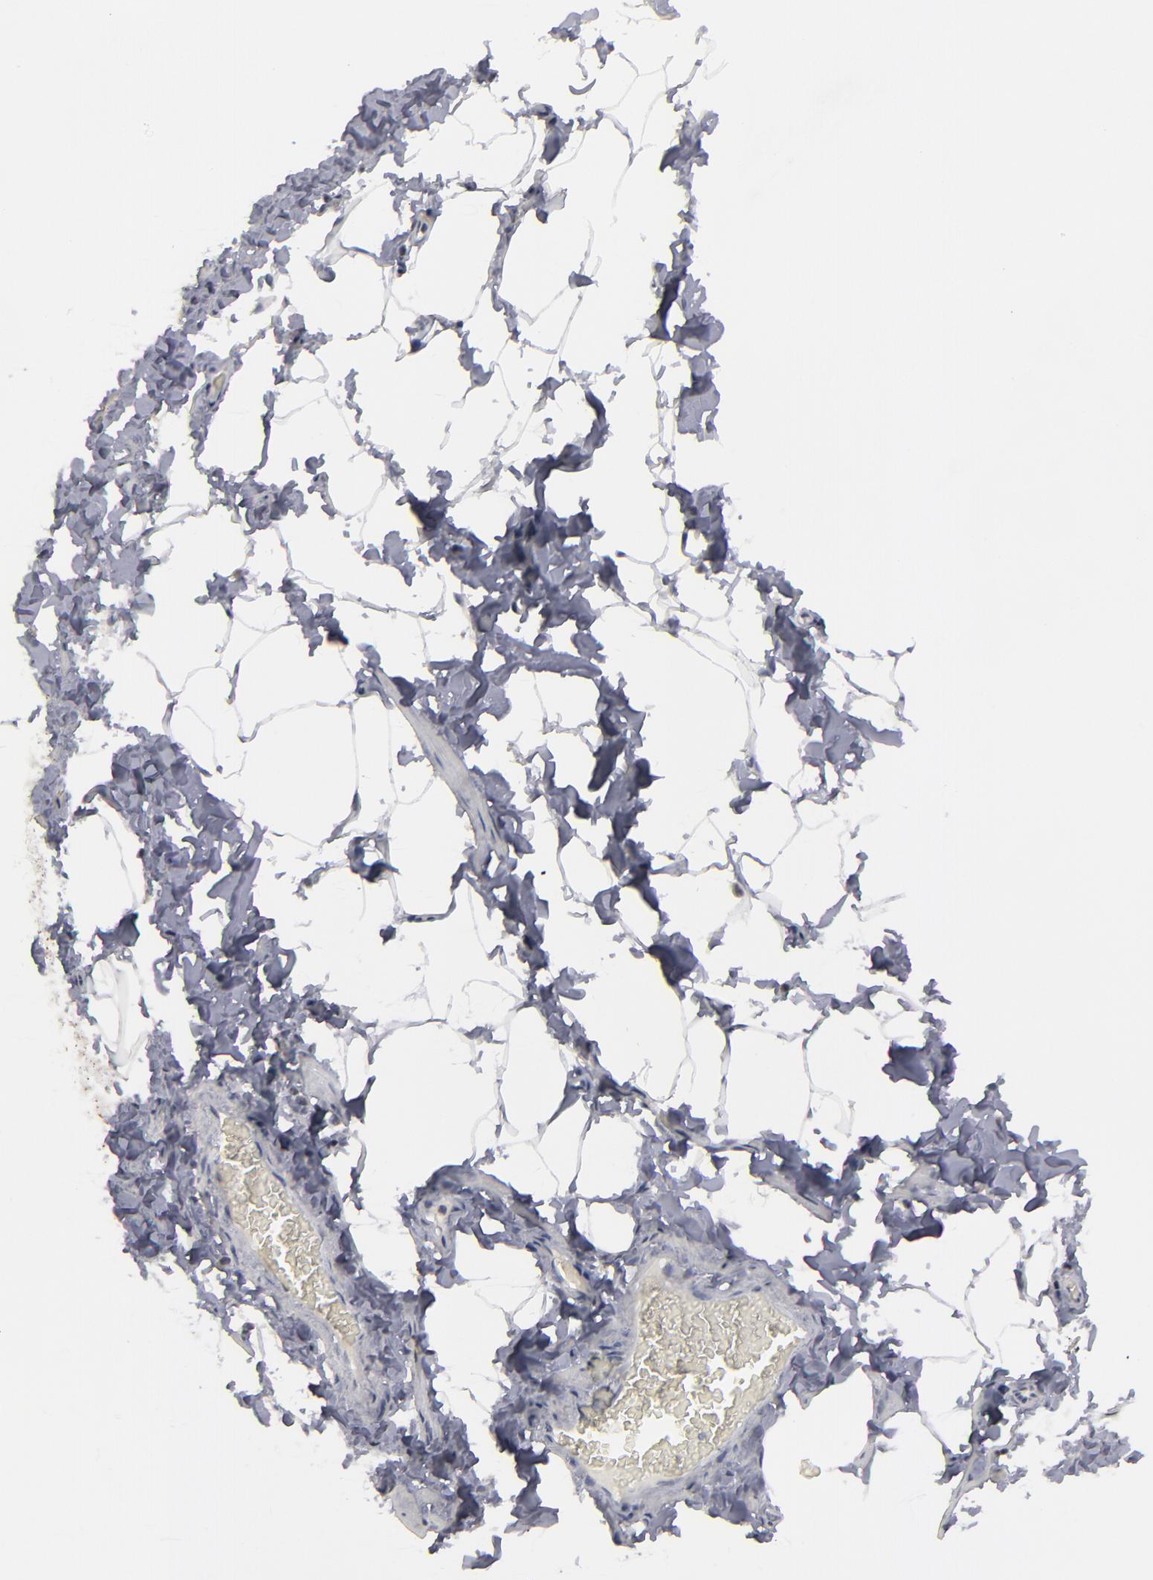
{"staining": {"intensity": "negative", "quantity": "none", "location": "none"}, "tissue": "adipose tissue", "cell_type": "Adipocytes", "image_type": "normal", "snomed": [{"axis": "morphology", "description": "Normal tissue, NOS"}, {"axis": "topography", "description": "Vascular tissue"}], "caption": "Immunohistochemical staining of unremarkable adipose tissue reveals no significant positivity in adipocytes.", "gene": "ODF2", "patient": {"sex": "male", "age": 41}}